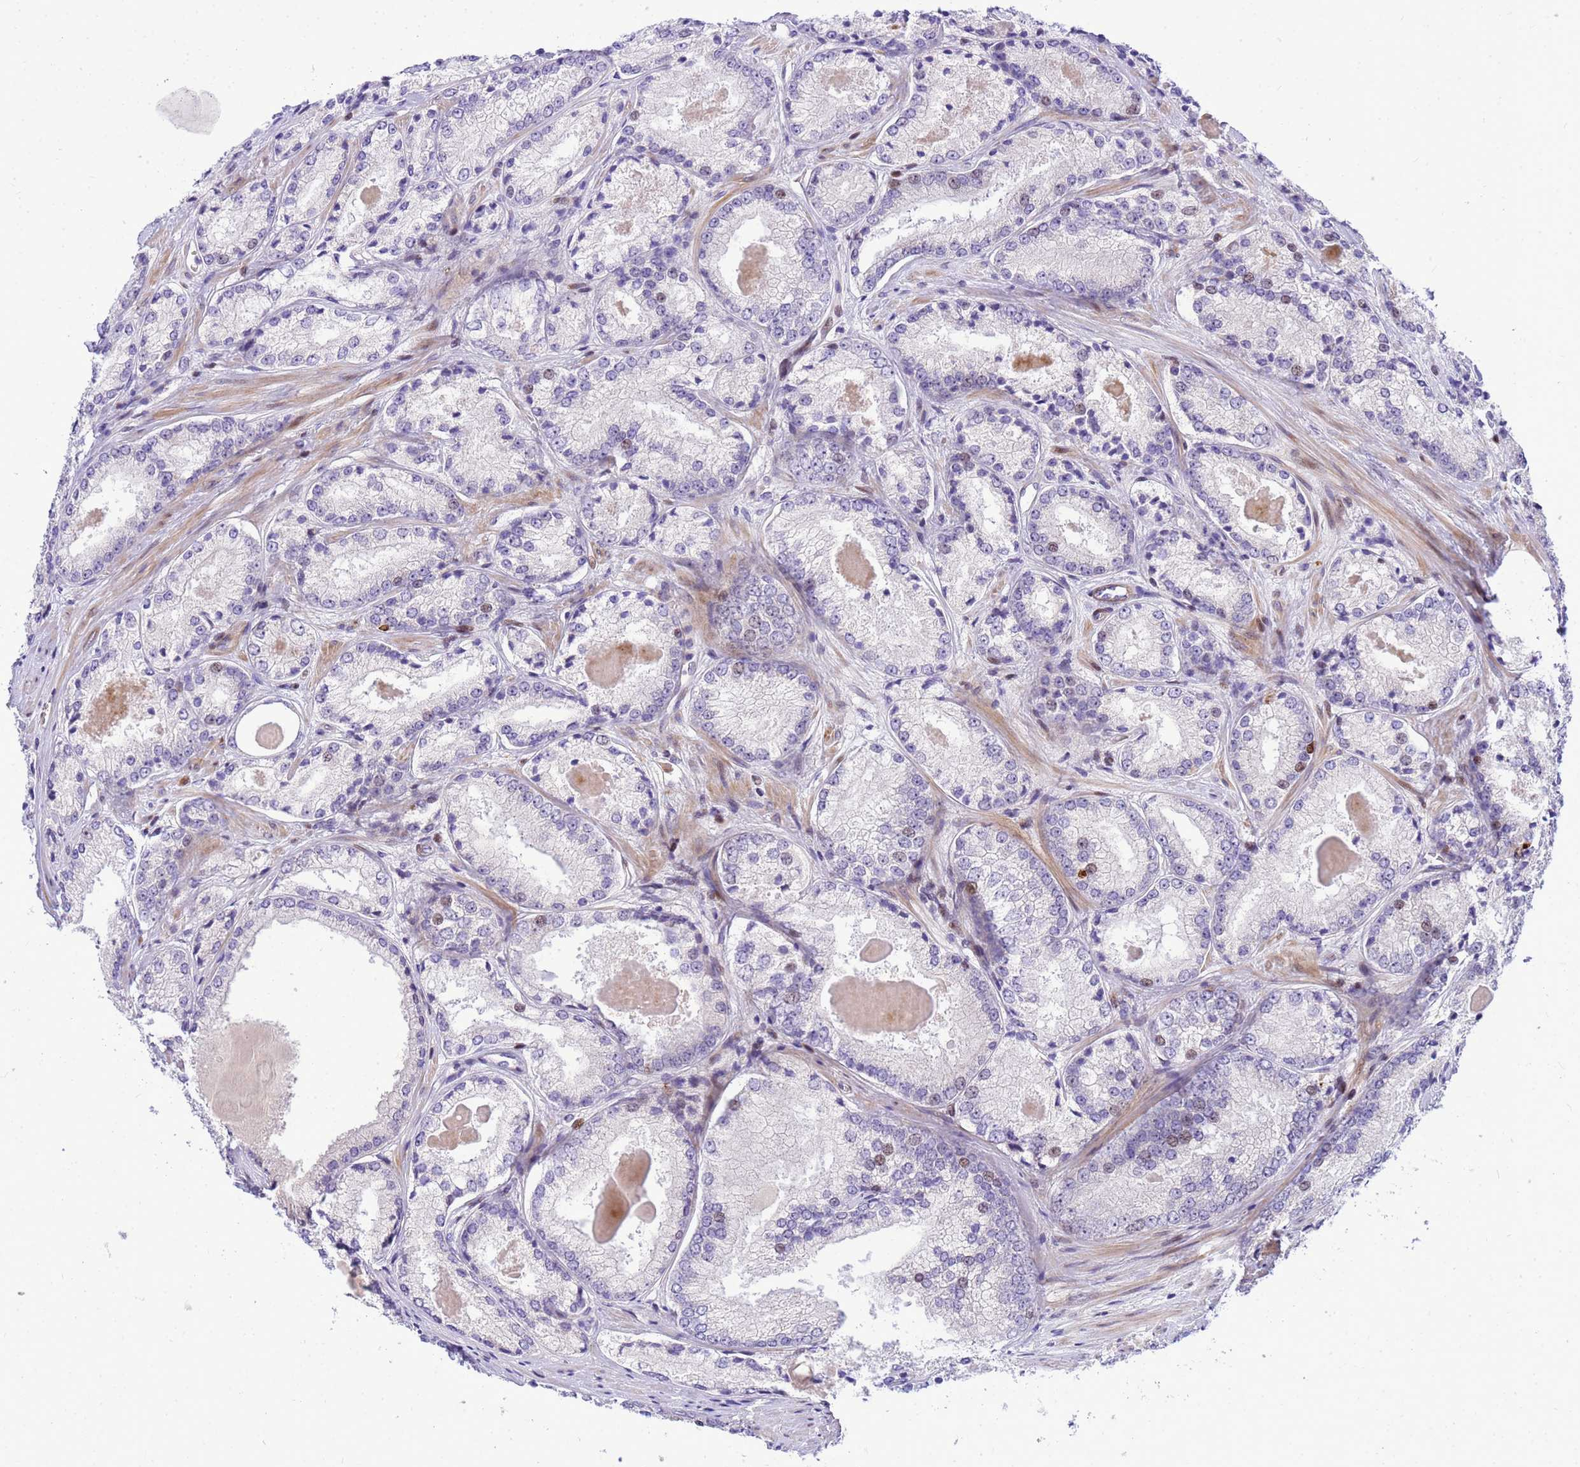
{"staining": {"intensity": "negative", "quantity": "none", "location": "none"}, "tissue": "prostate cancer", "cell_type": "Tumor cells", "image_type": "cancer", "snomed": [{"axis": "morphology", "description": "Adenocarcinoma, Low grade"}, {"axis": "topography", "description": "Prostate"}], "caption": "An immunohistochemistry image of prostate adenocarcinoma (low-grade) is shown. There is no staining in tumor cells of prostate adenocarcinoma (low-grade).", "gene": "ADAMTS7", "patient": {"sex": "male", "age": 68}}